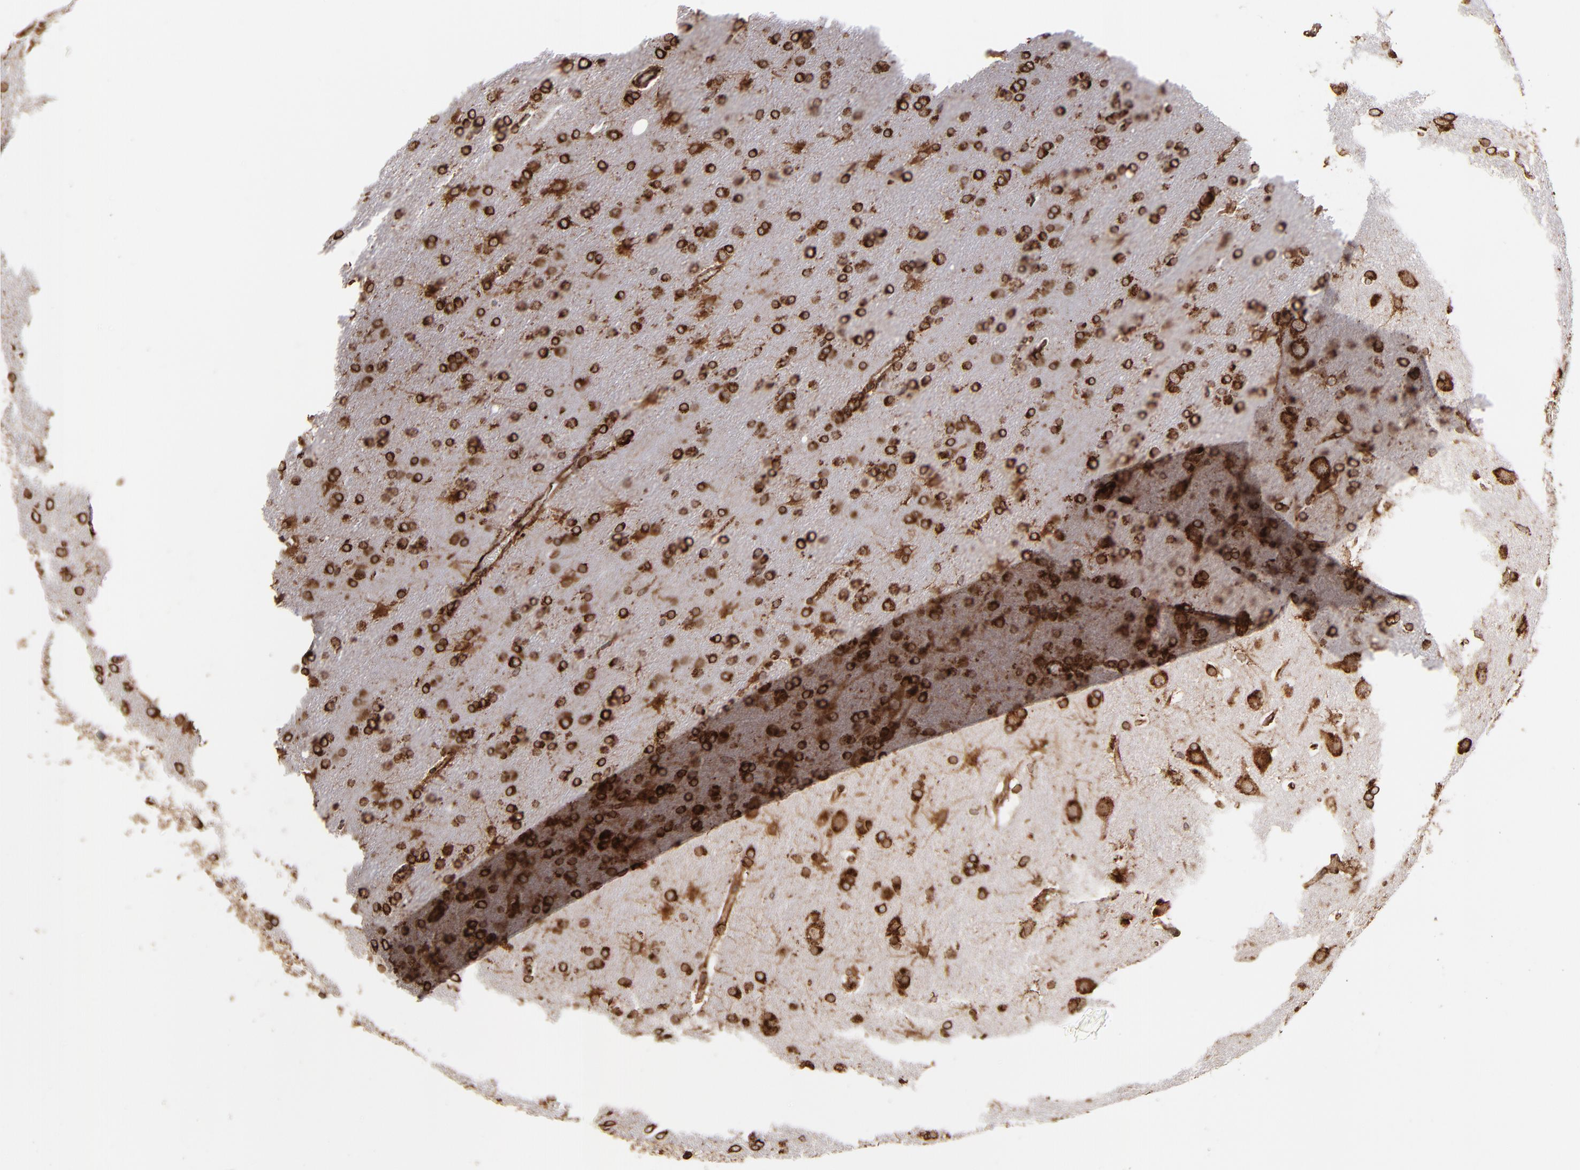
{"staining": {"intensity": "strong", "quantity": ">75%", "location": "cytoplasmic/membranous"}, "tissue": "glioma", "cell_type": "Tumor cells", "image_type": "cancer", "snomed": [{"axis": "morphology", "description": "Glioma, malignant, Low grade"}, {"axis": "topography", "description": "Brain"}], "caption": "The immunohistochemical stain shows strong cytoplasmic/membranous expression in tumor cells of malignant glioma (low-grade) tissue. The staining was performed using DAB (3,3'-diaminobenzidine) to visualize the protein expression in brown, while the nuclei were stained in blue with hematoxylin (Magnification: 20x).", "gene": "KTN1", "patient": {"sex": "female", "age": 32}}